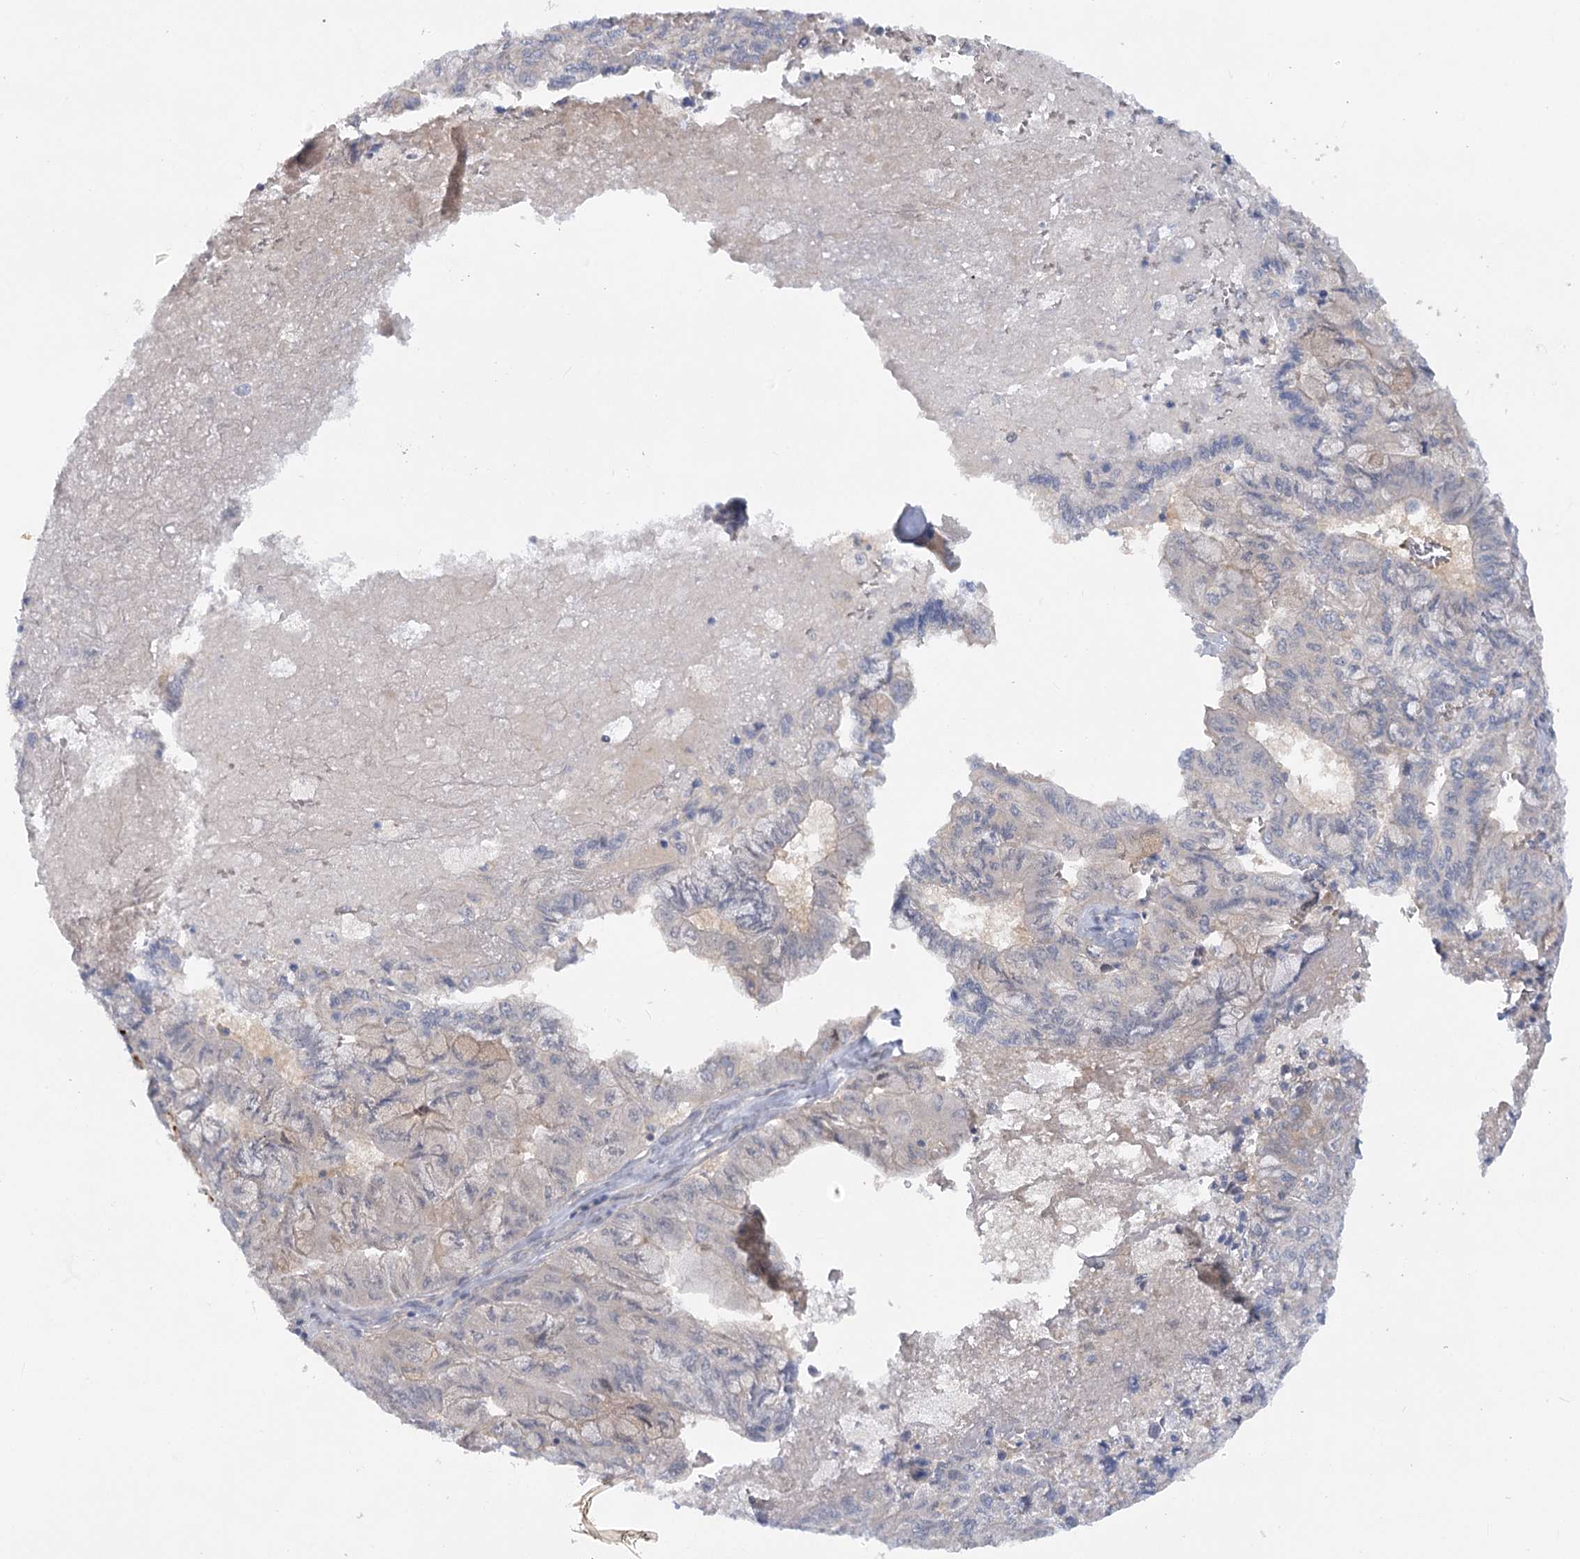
{"staining": {"intensity": "negative", "quantity": "none", "location": "none"}, "tissue": "pancreatic cancer", "cell_type": "Tumor cells", "image_type": "cancer", "snomed": [{"axis": "morphology", "description": "Adenocarcinoma, NOS"}, {"axis": "topography", "description": "Pancreas"}], "caption": "There is no significant staining in tumor cells of pancreatic adenocarcinoma.", "gene": "EFHC2", "patient": {"sex": "male", "age": 51}}